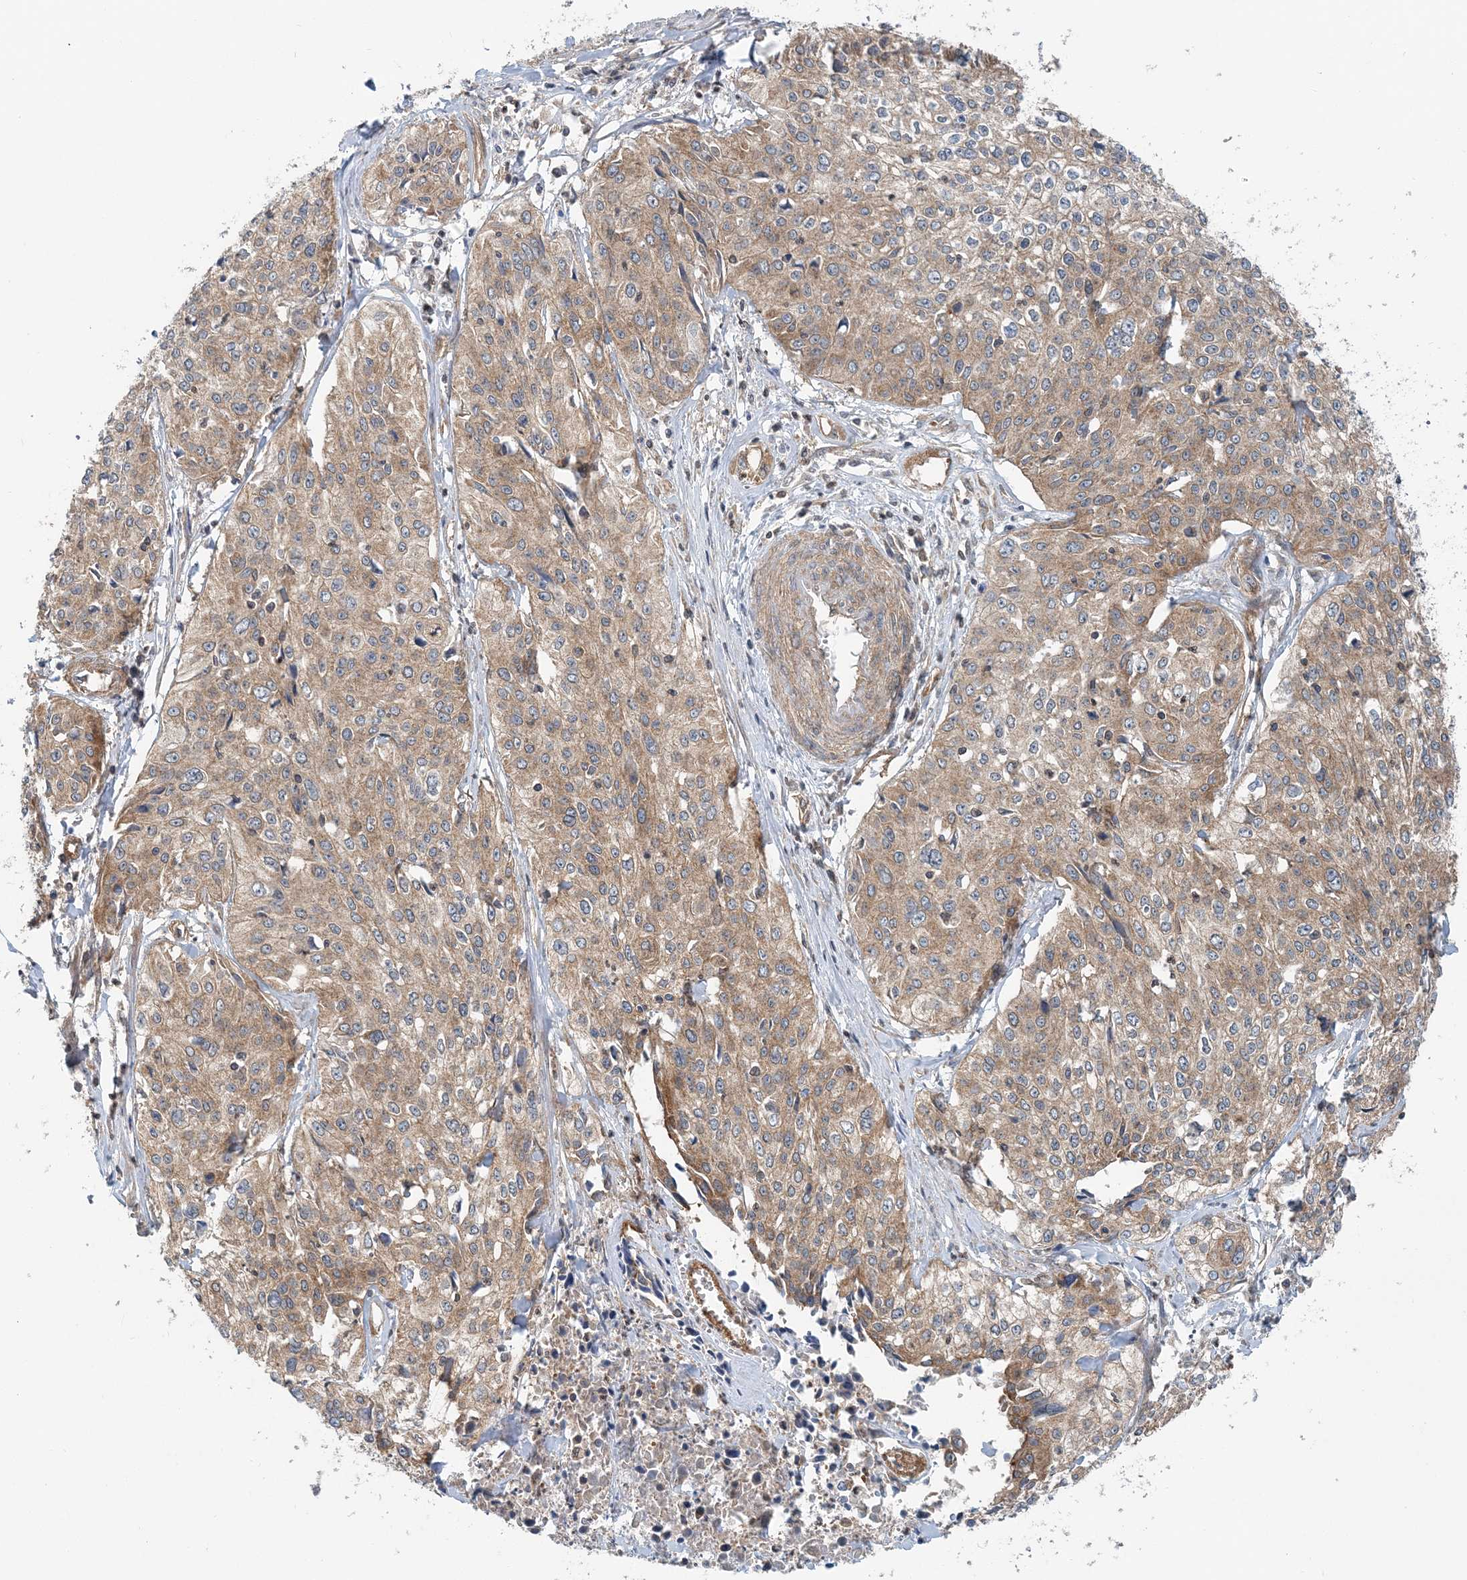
{"staining": {"intensity": "moderate", "quantity": ">75%", "location": "cytoplasmic/membranous"}, "tissue": "cervical cancer", "cell_type": "Tumor cells", "image_type": "cancer", "snomed": [{"axis": "morphology", "description": "Squamous cell carcinoma, NOS"}, {"axis": "topography", "description": "Cervix"}], "caption": "High-power microscopy captured an immunohistochemistry (IHC) photomicrograph of squamous cell carcinoma (cervical), revealing moderate cytoplasmic/membranous positivity in approximately >75% of tumor cells.", "gene": "MOB4", "patient": {"sex": "female", "age": 31}}